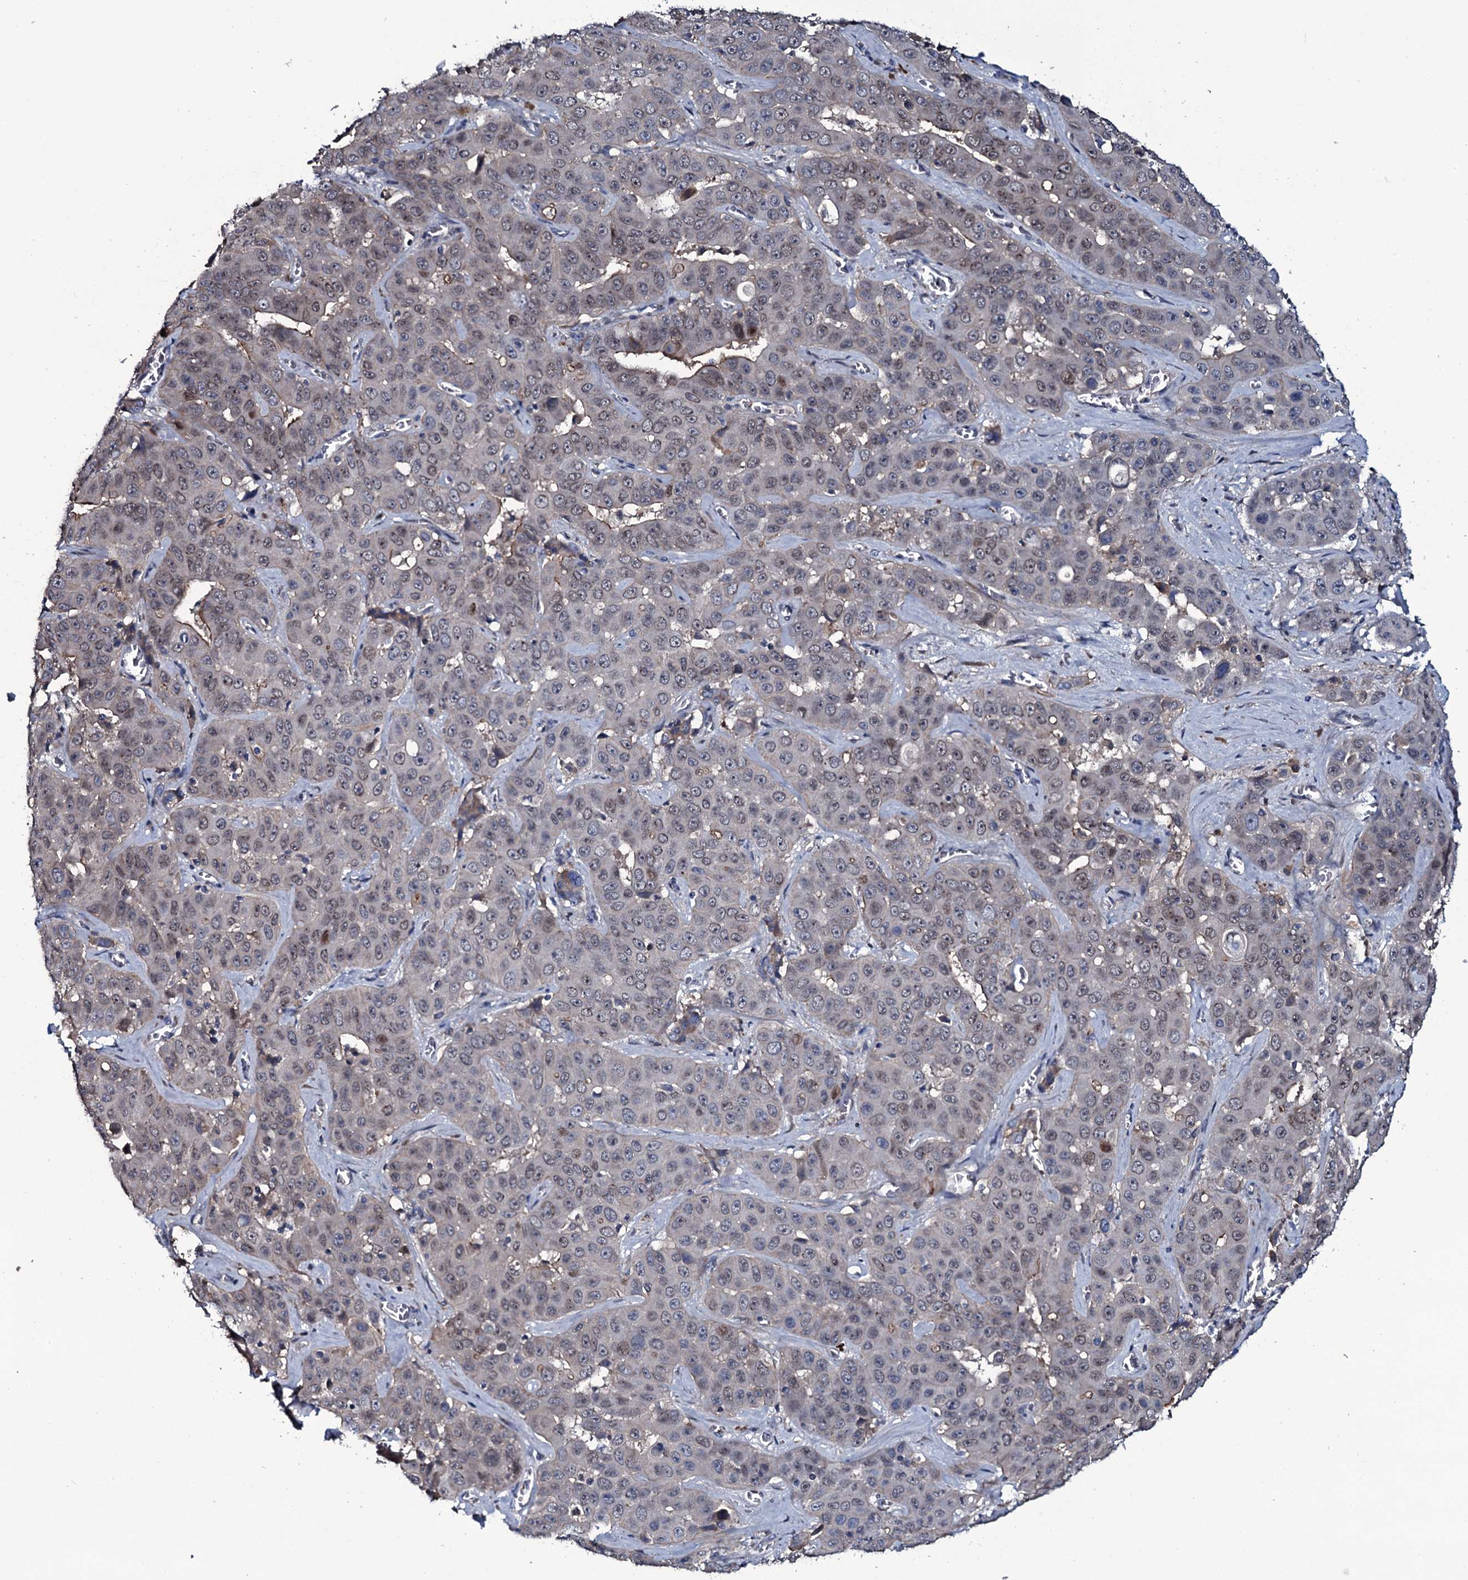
{"staining": {"intensity": "weak", "quantity": "25%-75%", "location": "nuclear"}, "tissue": "liver cancer", "cell_type": "Tumor cells", "image_type": "cancer", "snomed": [{"axis": "morphology", "description": "Cholangiocarcinoma"}, {"axis": "topography", "description": "Liver"}], "caption": "An immunohistochemistry (IHC) histopathology image of neoplastic tissue is shown. Protein staining in brown shows weak nuclear positivity in liver cholangiocarcinoma within tumor cells.", "gene": "LYG2", "patient": {"sex": "female", "age": 52}}